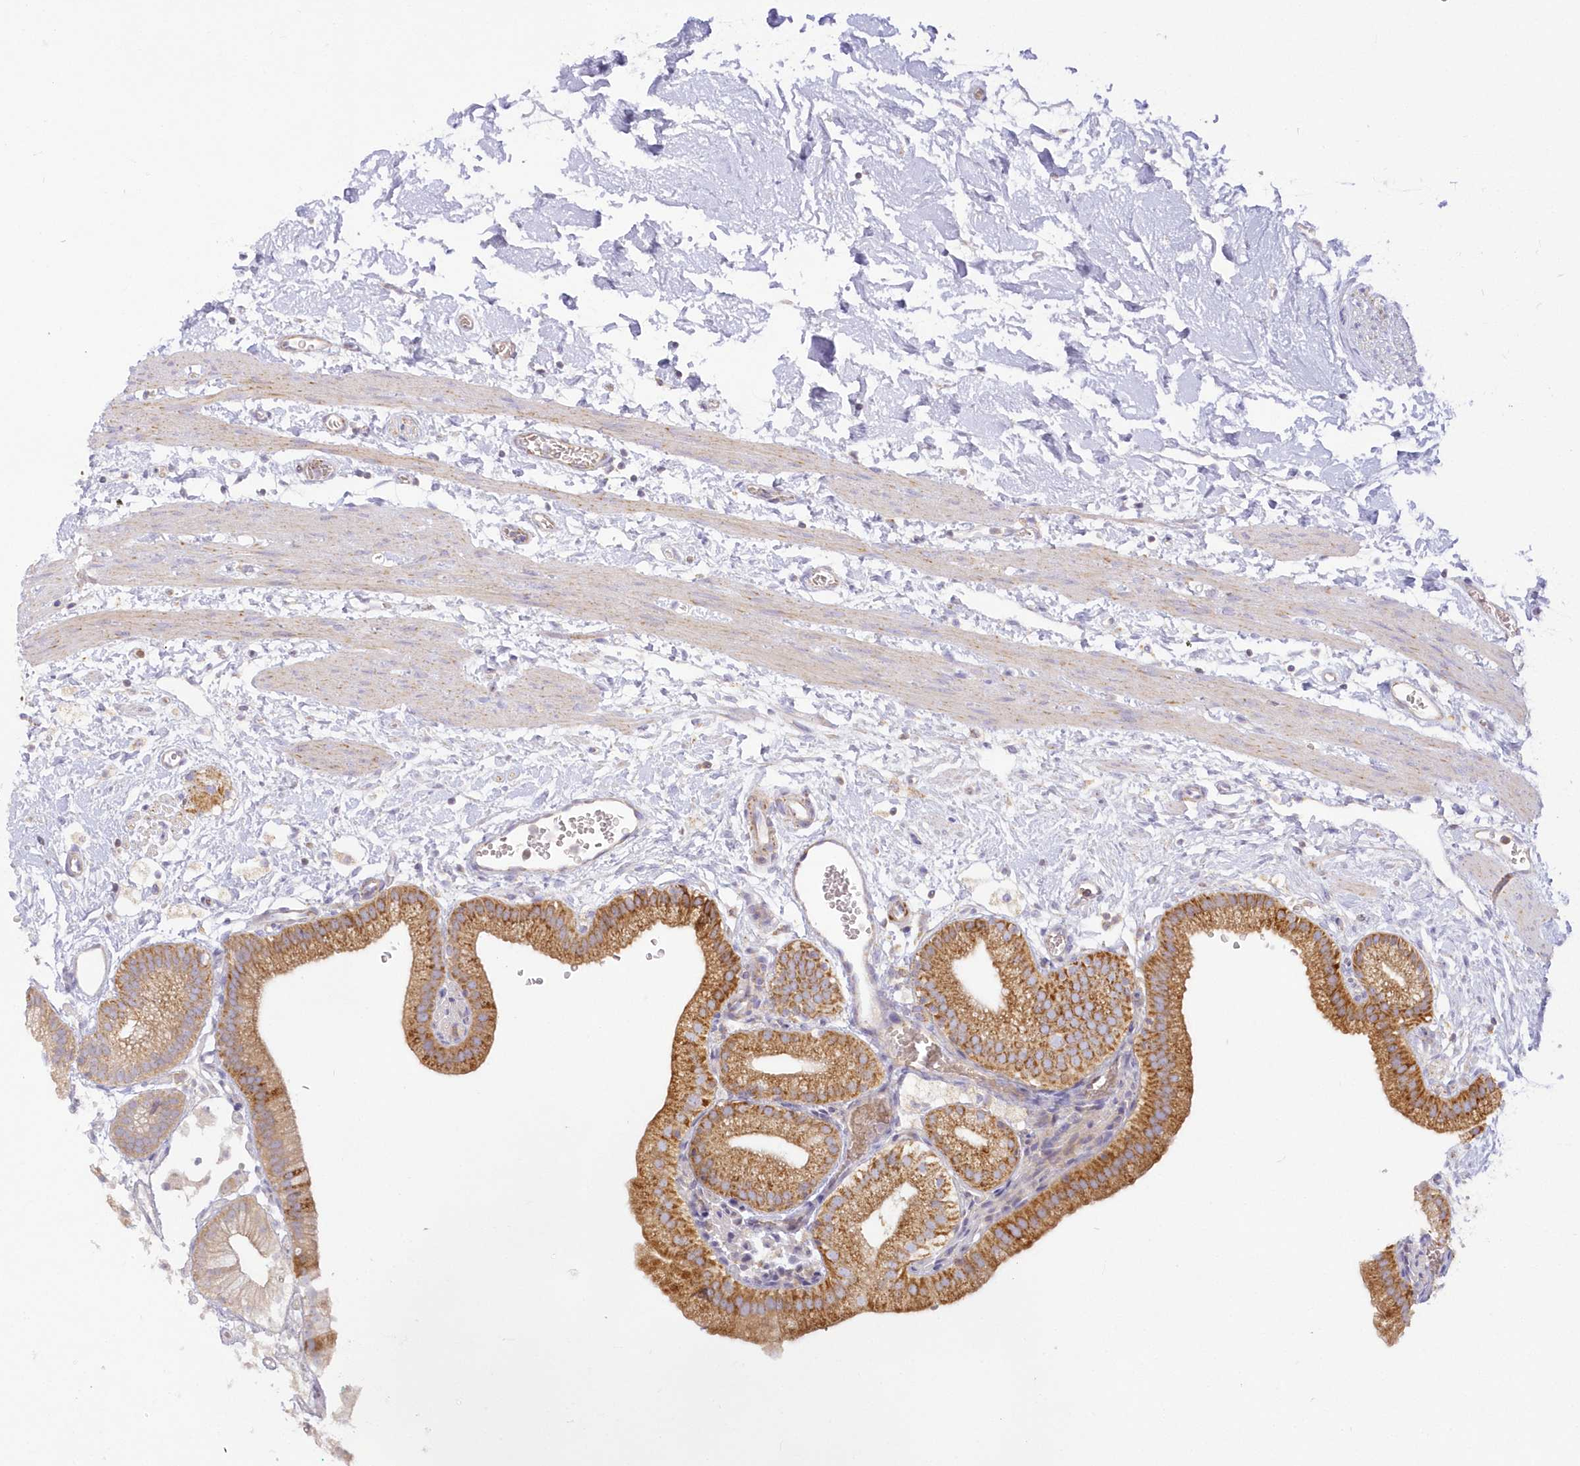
{"staining": {"intensity": "strong", "quantity": ">75%", "location": "cytoplasmic/membranous"}, "tissue": "gallbladder", "cell_type": "Glandular cells", "image_type": "normal", "snomed": [{"axis": "morphology", "description": "Normal tissue, NOS"}, {"axis": "topography", "description": "Gallbladder"}], "caption": "Immunohistochemistry staining of normal gallbladder, which exhibits high levels of strong cytoplasmic/membranous staining in about >75% of glandular cells indicating strong cytoplasmic/membranous protein expression. The staining was performed using DAB (brown) for protein detection and nuclei were counterstained in hematoxylin (blue).", "gene": "TBC1D14", "patient": {"sex": "male", "age": 55}}